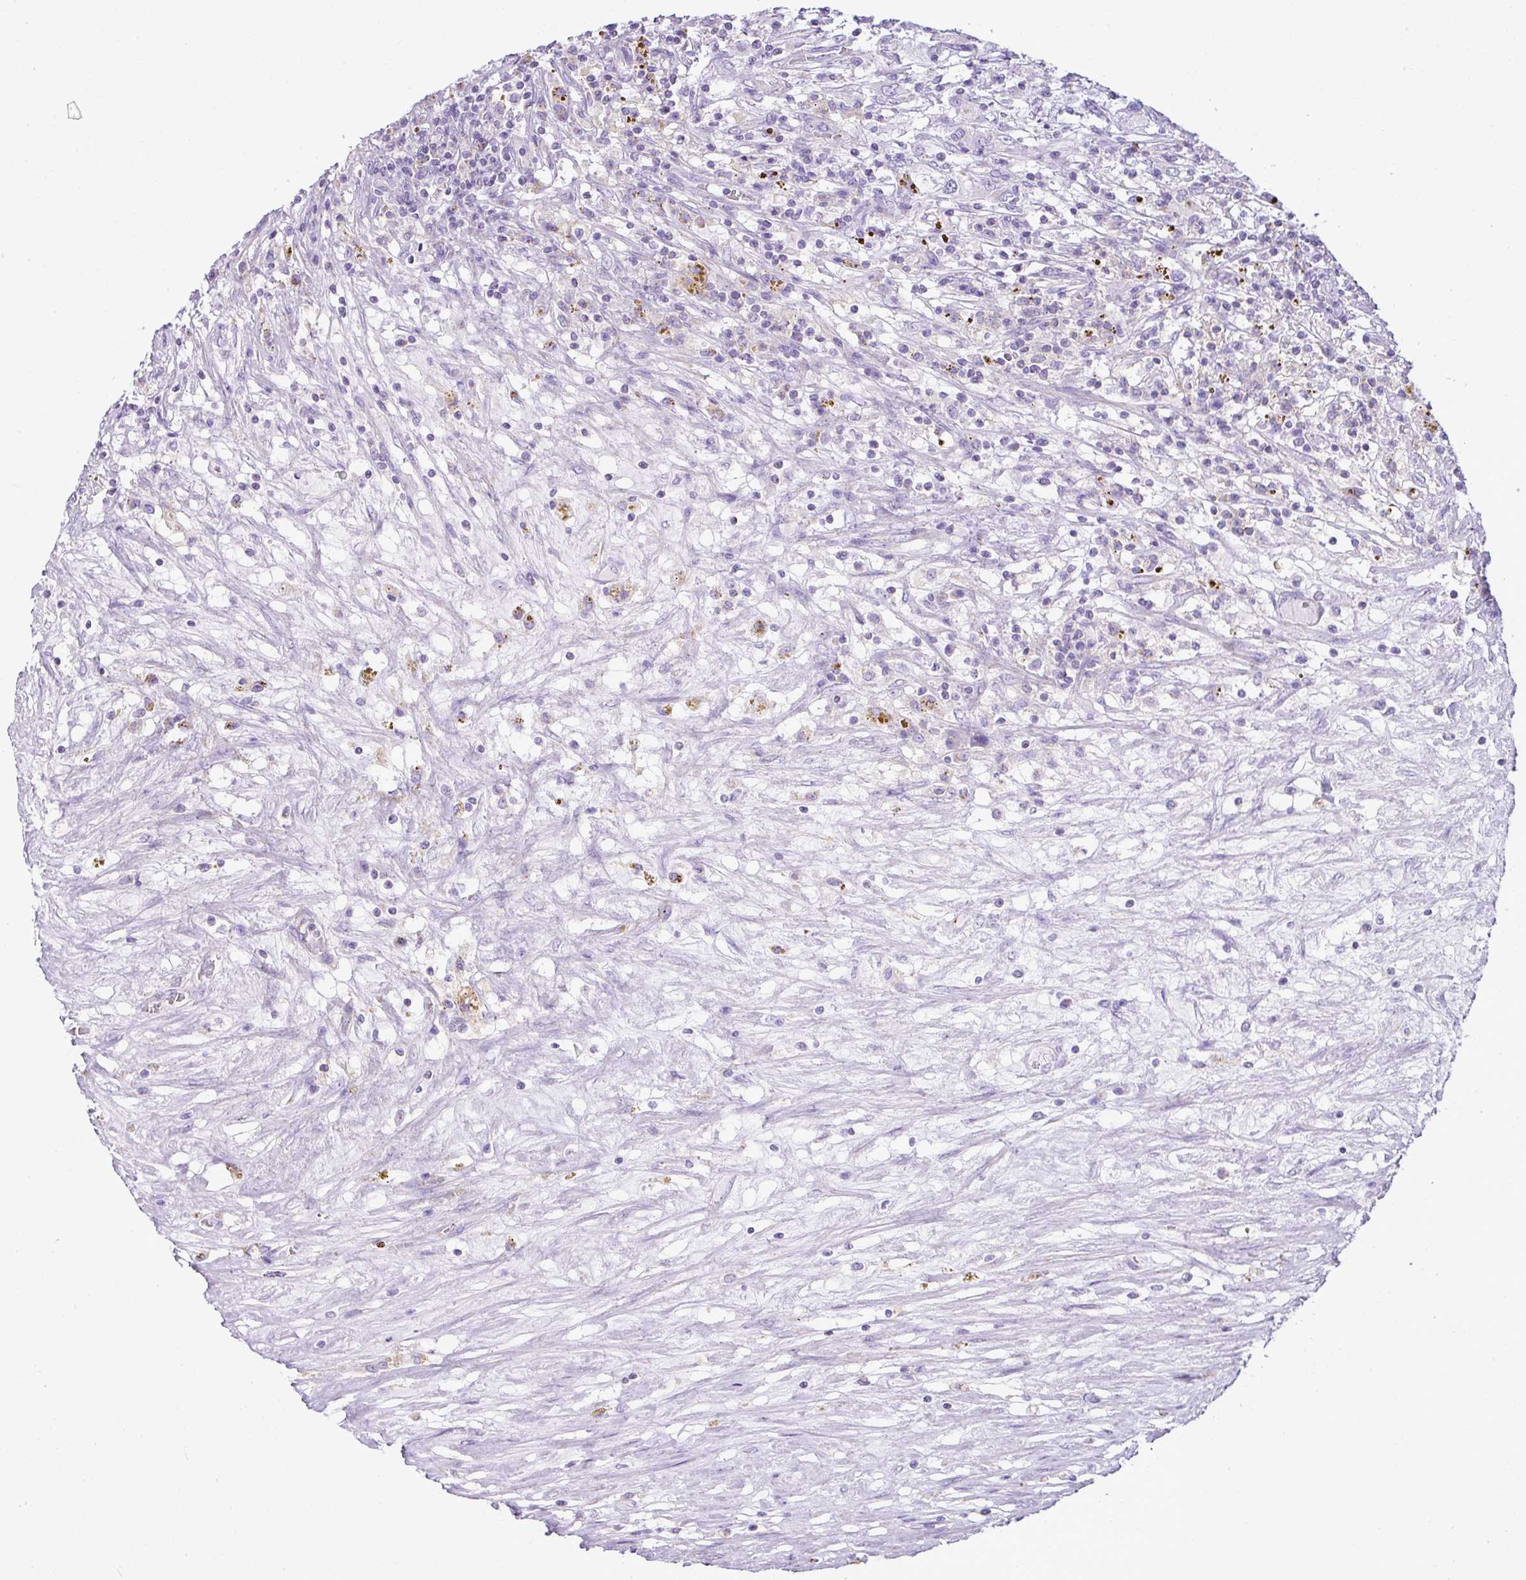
{"staining": {"intensity": "negative", "quantity": "none", "location": "none"}, "tissue": "renal cancer", "cell_type": "Tumor cells", "image_type": "cancer", "snomed": [{"axis": "morphology", "description": "Adenocarcinoma, NOS"}, {"axis": "topography", "description": "Kidney"}], "caption": "Immunohistochemical staining of human renal cancer reveals no significant positivity in tumor cells.", "gene": "PGAP4", "patient": {"sex": "female", "age": 67}}